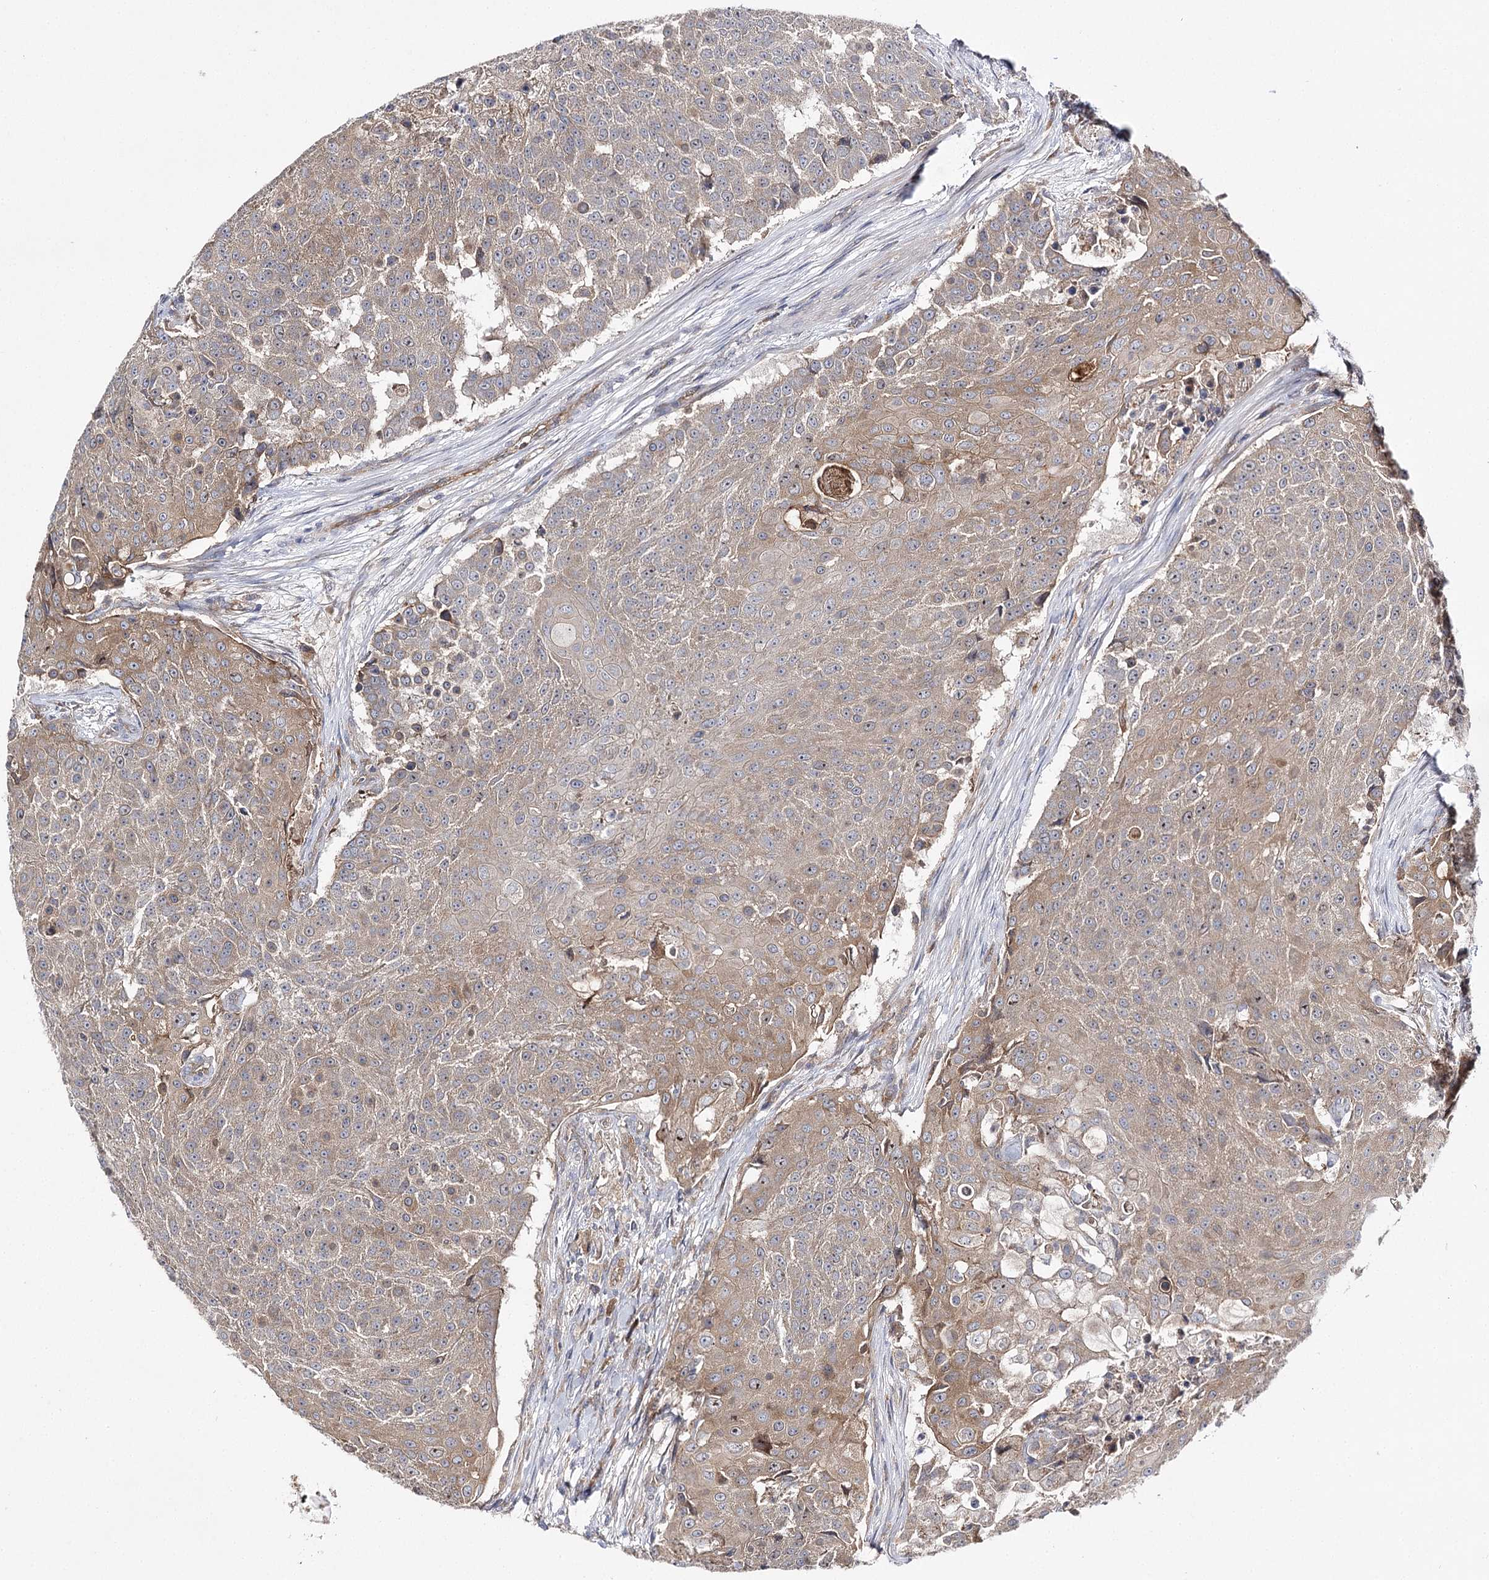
{"staining": {"intensity": "moderate", "quantity": ">75%", "location": "cytoplasmic/membranous"}, "tissue": "urothelial cancer", "cell_type": "Tumor cells", "image_type": "cancer", "snomed": [{"axis": "morphology", "description": "Urothelial carcinoma, High grade"}, {"axis": "topography", "description": "Urinary bladder"}], "caption": "Moderate cytoplasmic/membranous protein staining is appreciated in approximately >75% of tumor cells in urothelial carcinoma (high-grade).", "gene": "BCR", "patient": {"sex": "female", "age": 63}}